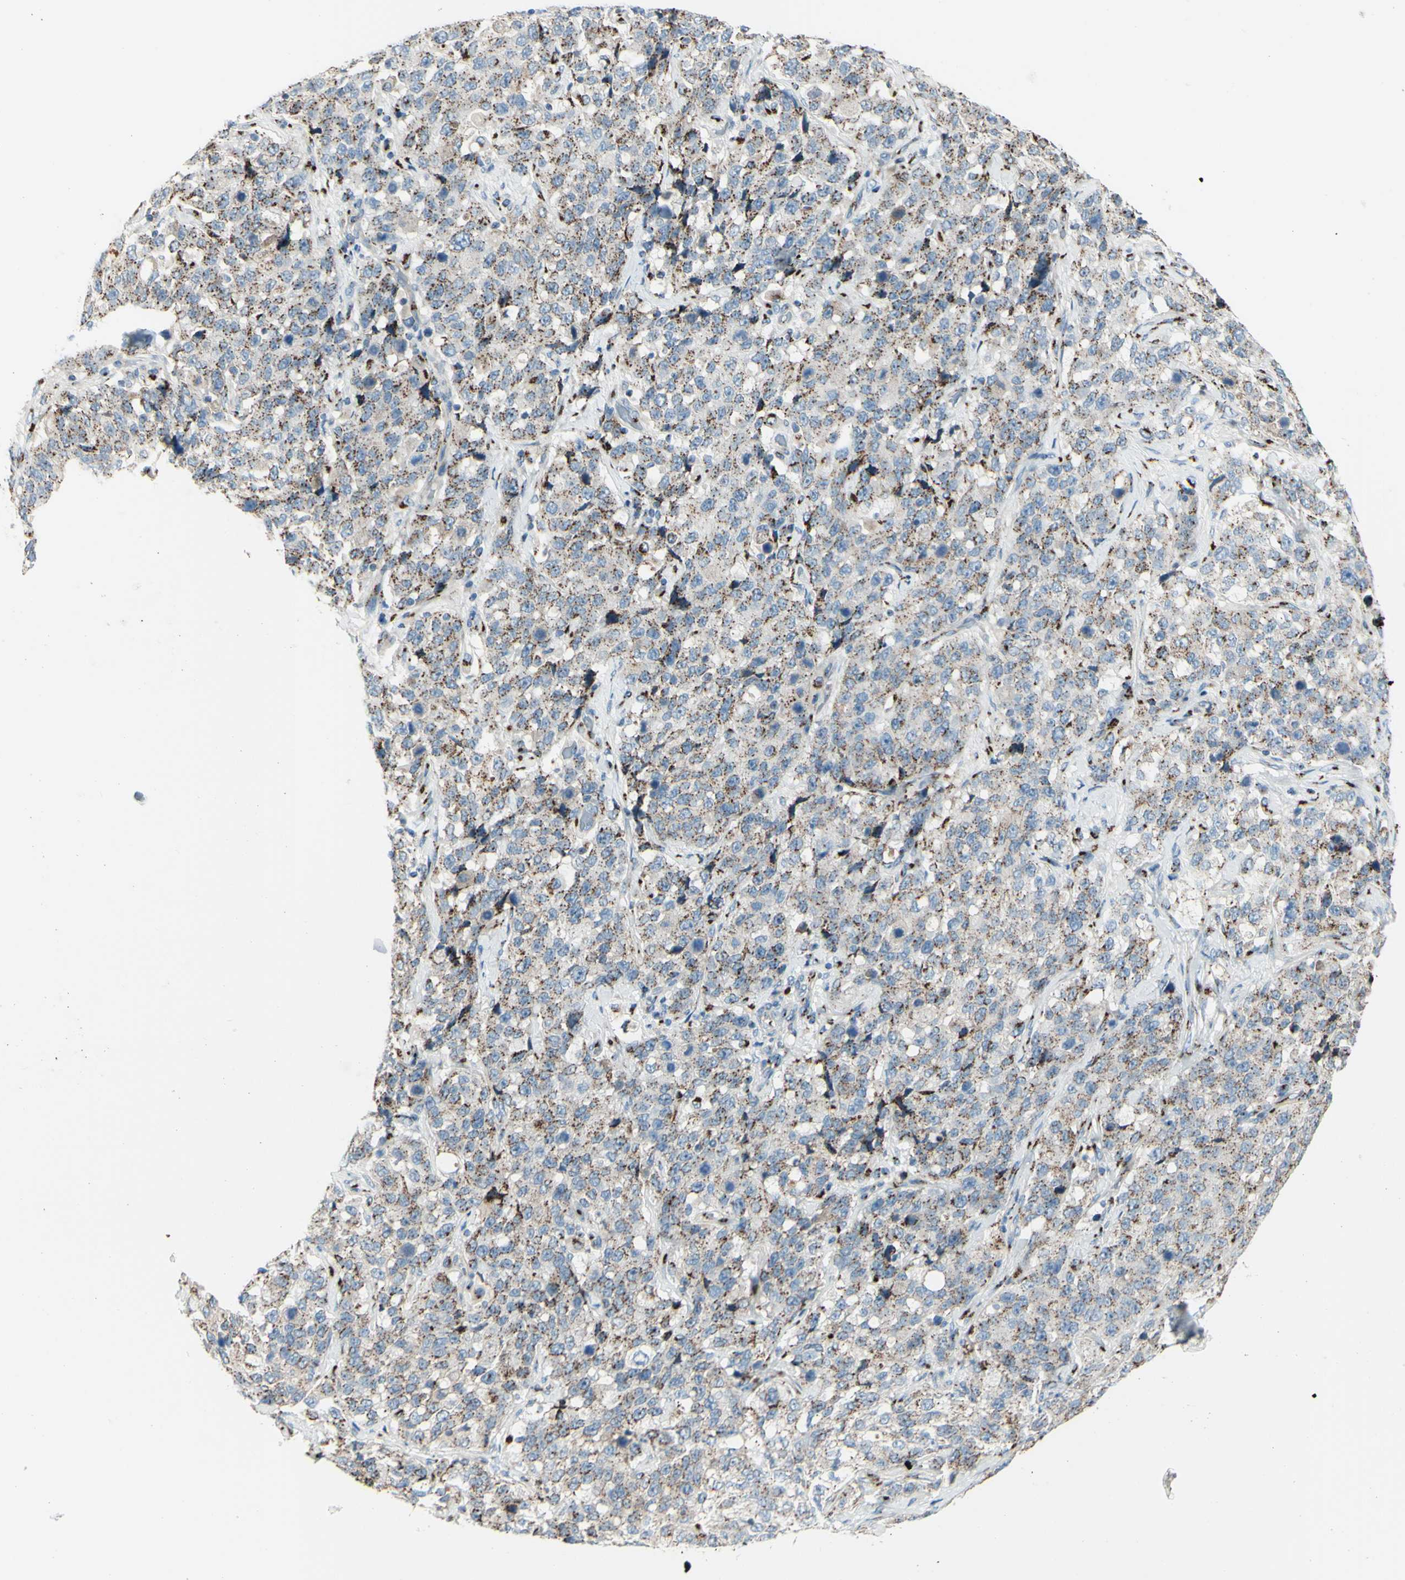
{"staining": {"intensity": "moderate", "quantity": ">75%", "location": "cytoplasmic/membranous"}, "tissue": "stomach cancer", "cell_type": "Tumor cells", "image_type": "cancer", "snomed": [{"axis": "morphology", "description": "Normal tissue, NOS"}, {"axis": "morphology", "description": "Adenocarcinoma, NOS"}, {"axis": "topography", "description": "Stomach"}], "caption": "Stomach cancer was stained to show a protein in brown. There is medium levels of moderate cytoplasmic/membranous staining in approximately >75% of tumor cells. (Brightfield microscopy of DAB IHC at high magnification).", "gene": "B4GALT1", "patient": {"sex": "male", "age": 48}}